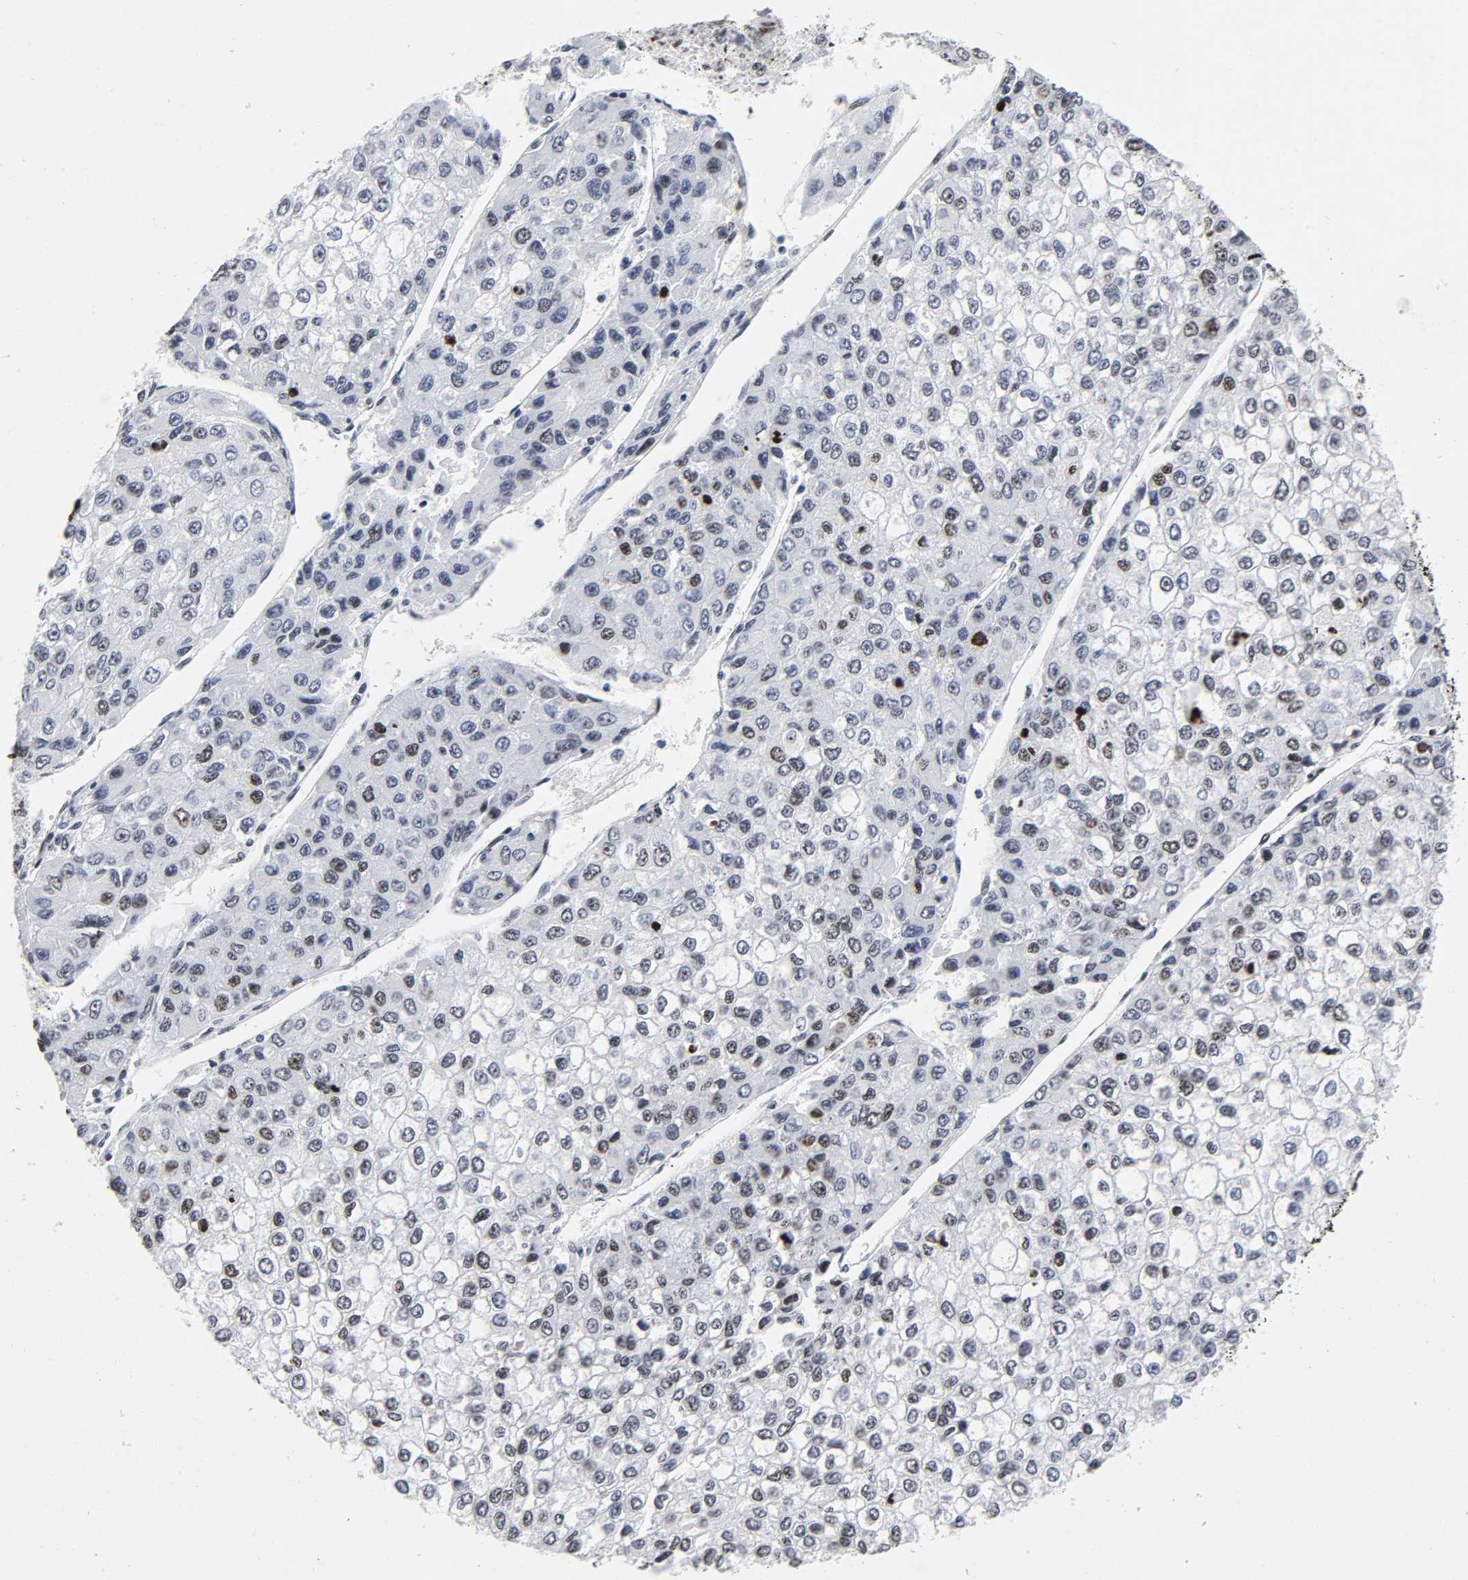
{"staining": {"intensity": "weak", "quantity": "<25%", "location": "nuclear"}, "tissue": "liver cancer", "cell_type": "Tumor cells", "image_type": "cancer", "snomed": [{"axis": "morphology", "description": "Carcinoma, Hepatocellular, NOS"}, {"axis": "topography", "description": "Liver"}], "caption": "IHC of liver cancer (hepatocellular carcinoma) exhibits no expression in tumor cells.", "gene": "UBTF", "patient": {"sex": "female", "age": 66}}